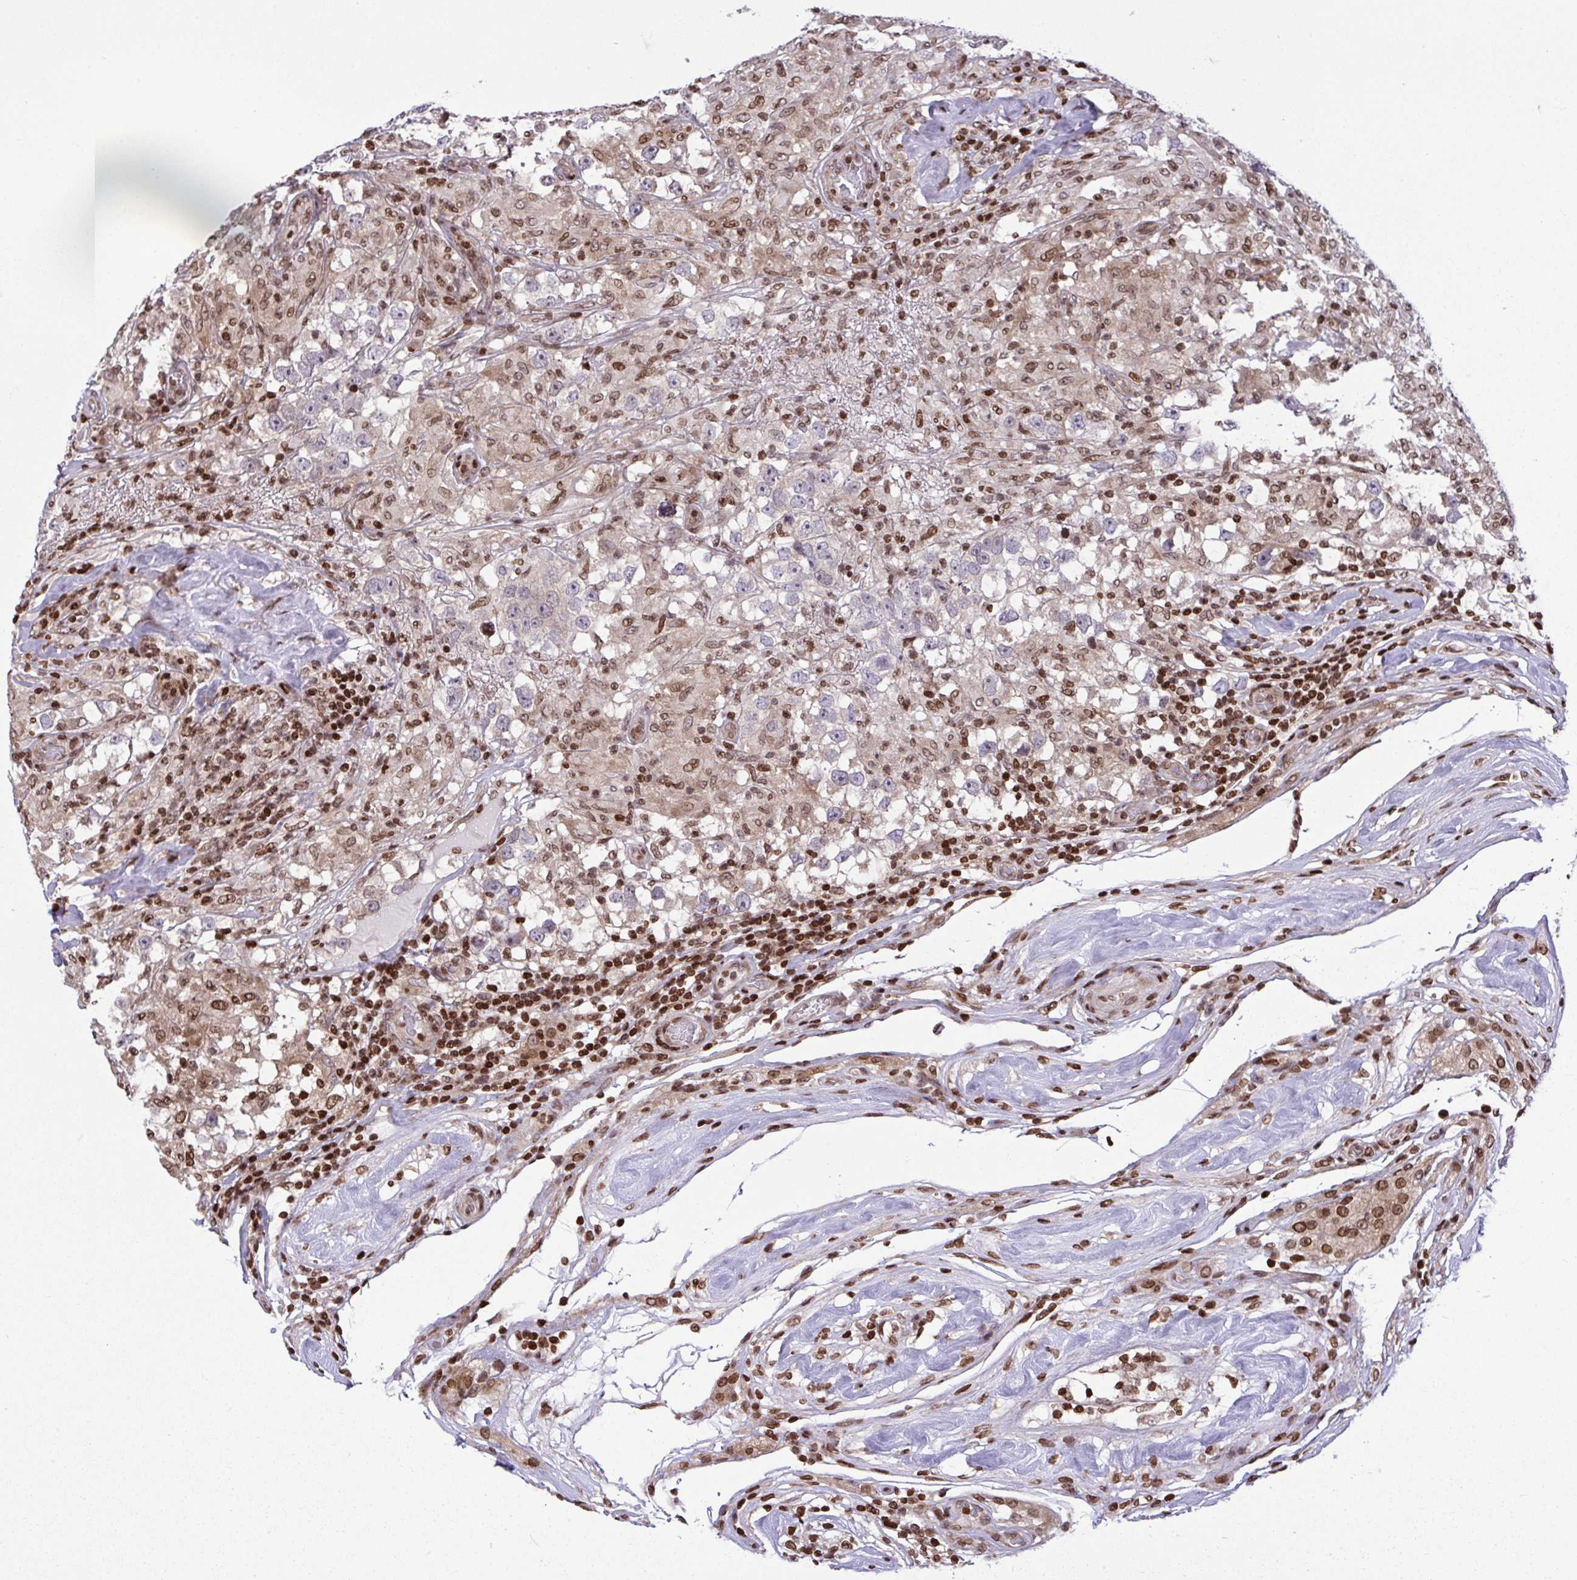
{"staining": {"intensity": "negative", "quantity": "none", "location": "none"}, "tissue": "testis cancer", "cell_type": "Tumor cells", "image_type": "cancer", "snomed": [{"axis": "morphology", "description": "Seminoma, NOS"}, {"axis": "topography", "description": "Testis"}], "caption": "IHC of human testis cancer (seminoma) displays no positivity in tumor cells.", "gene": "RAPGEF5", "patient": {"sex": "male", "age": 46}}